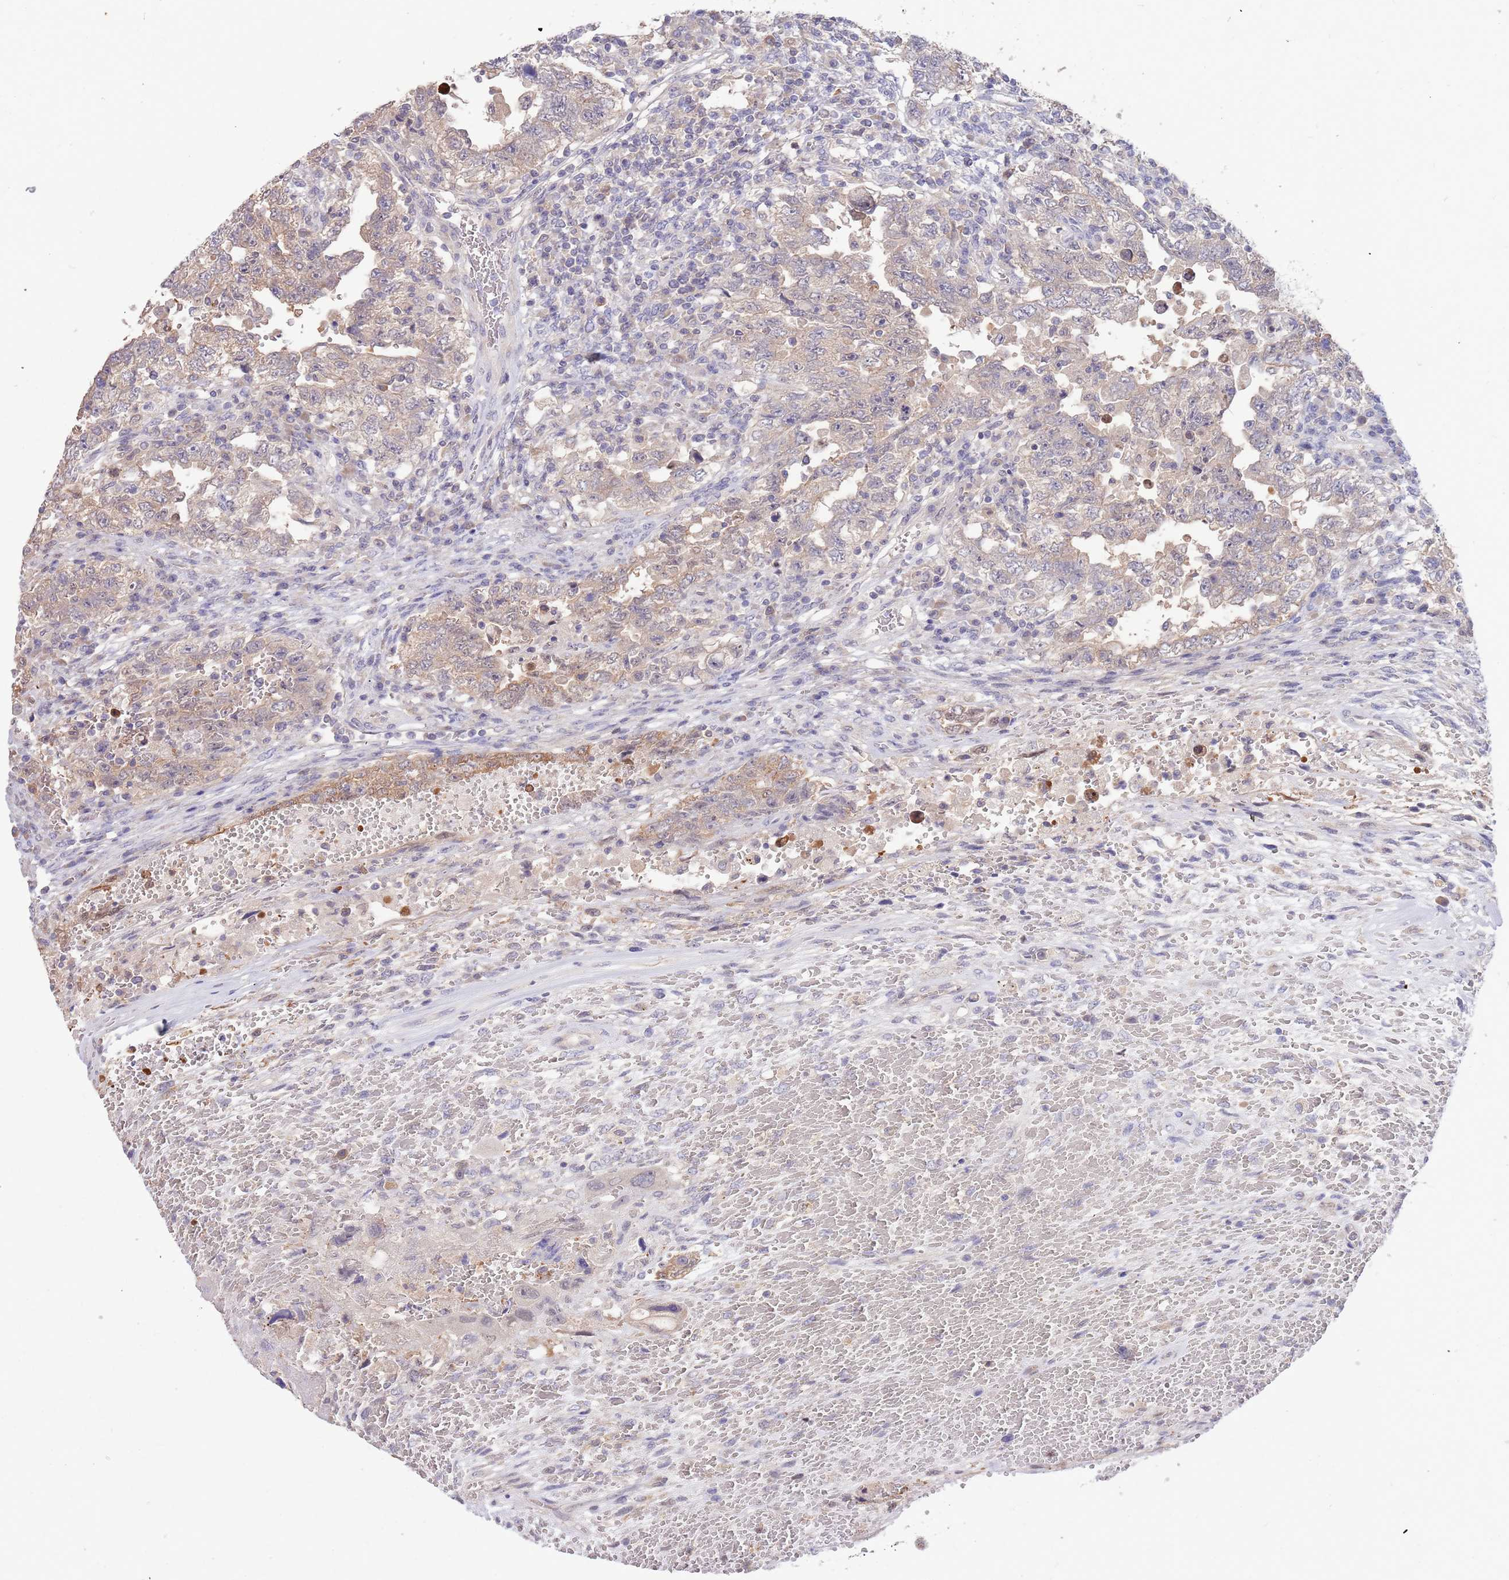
{"staining": {"intensity": "weak", "quantity": ">75%", "location": "cytoplasmic/membranous"}, "tissue": "testis cancer", "cell_type": "Tumor cells", "image_type": "cancer", "snomed": [{"axis": "morphology", "description": "Carcinoma, Embryonal, NOS"}, {"axis": "topography", "description": "Testis"}], "caption": "Testis embryonal carcinoma stained with DAB immunohistochemistry displays low levels of weak cytoplasmic/membranous expression in about >75% of tumor cells.", "gene": "AP5S1", "patient": {"sex": "male", "age": 26}}